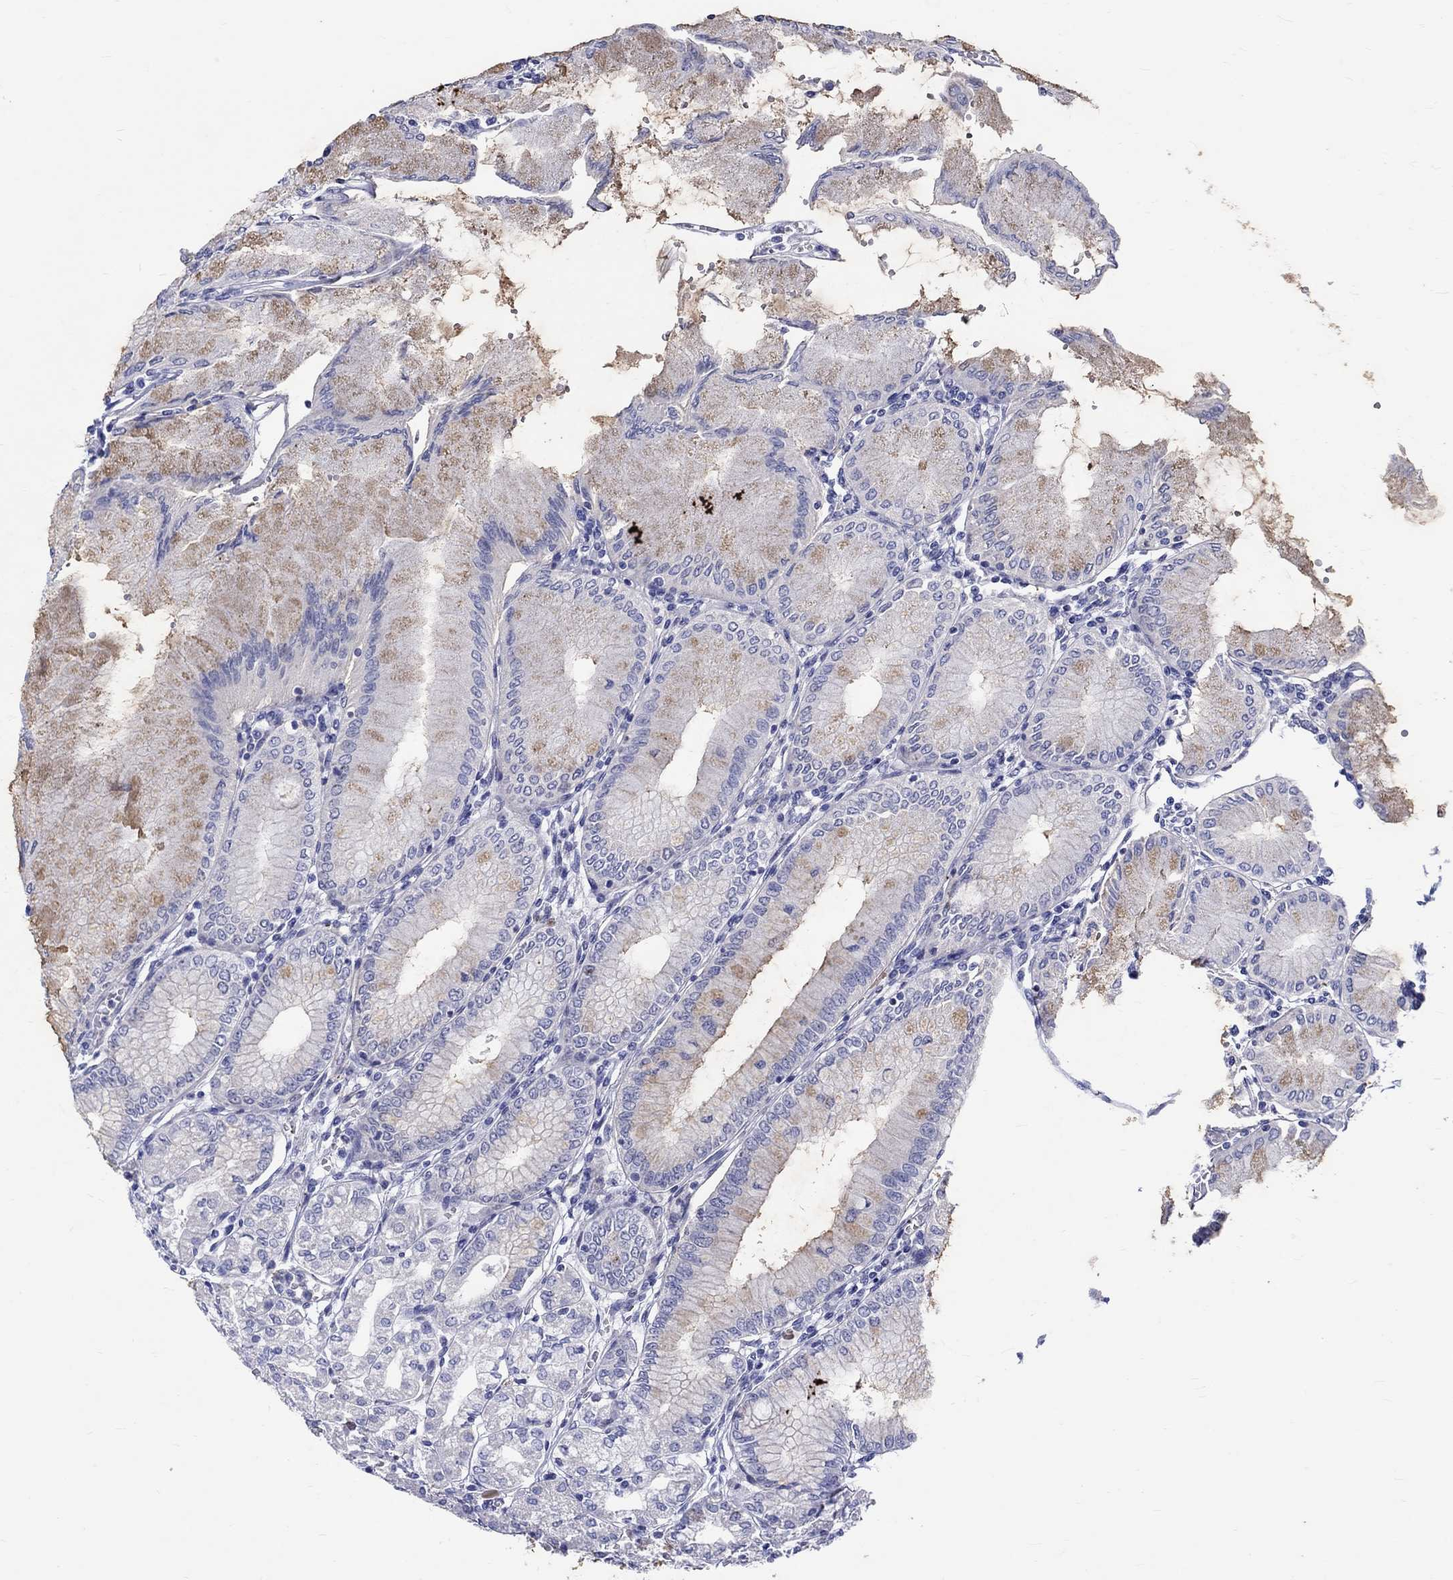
{"staining": {"intensity": "moderate", "quantity": "<25%", "location": "nuclear"}, "tissue": "stomach", "cell_type": "Glandular cells", "image_type": "normal", "snomed": [{"axis": "morphology", "description": "Normal tissue, NOS"}, {"axis": "topography", "description": "Skeletal muscle"}, {"axis": "topography", "description": "Stomach"}], "caption": "Stomach stained with DAB immunohistochemistry (IHC) demonstrates low levels of moderate nuclear expression in approximately <25% of glandular cells.", "gene": "SH2D7", "patient": {"sex": "female", "age": 57}}